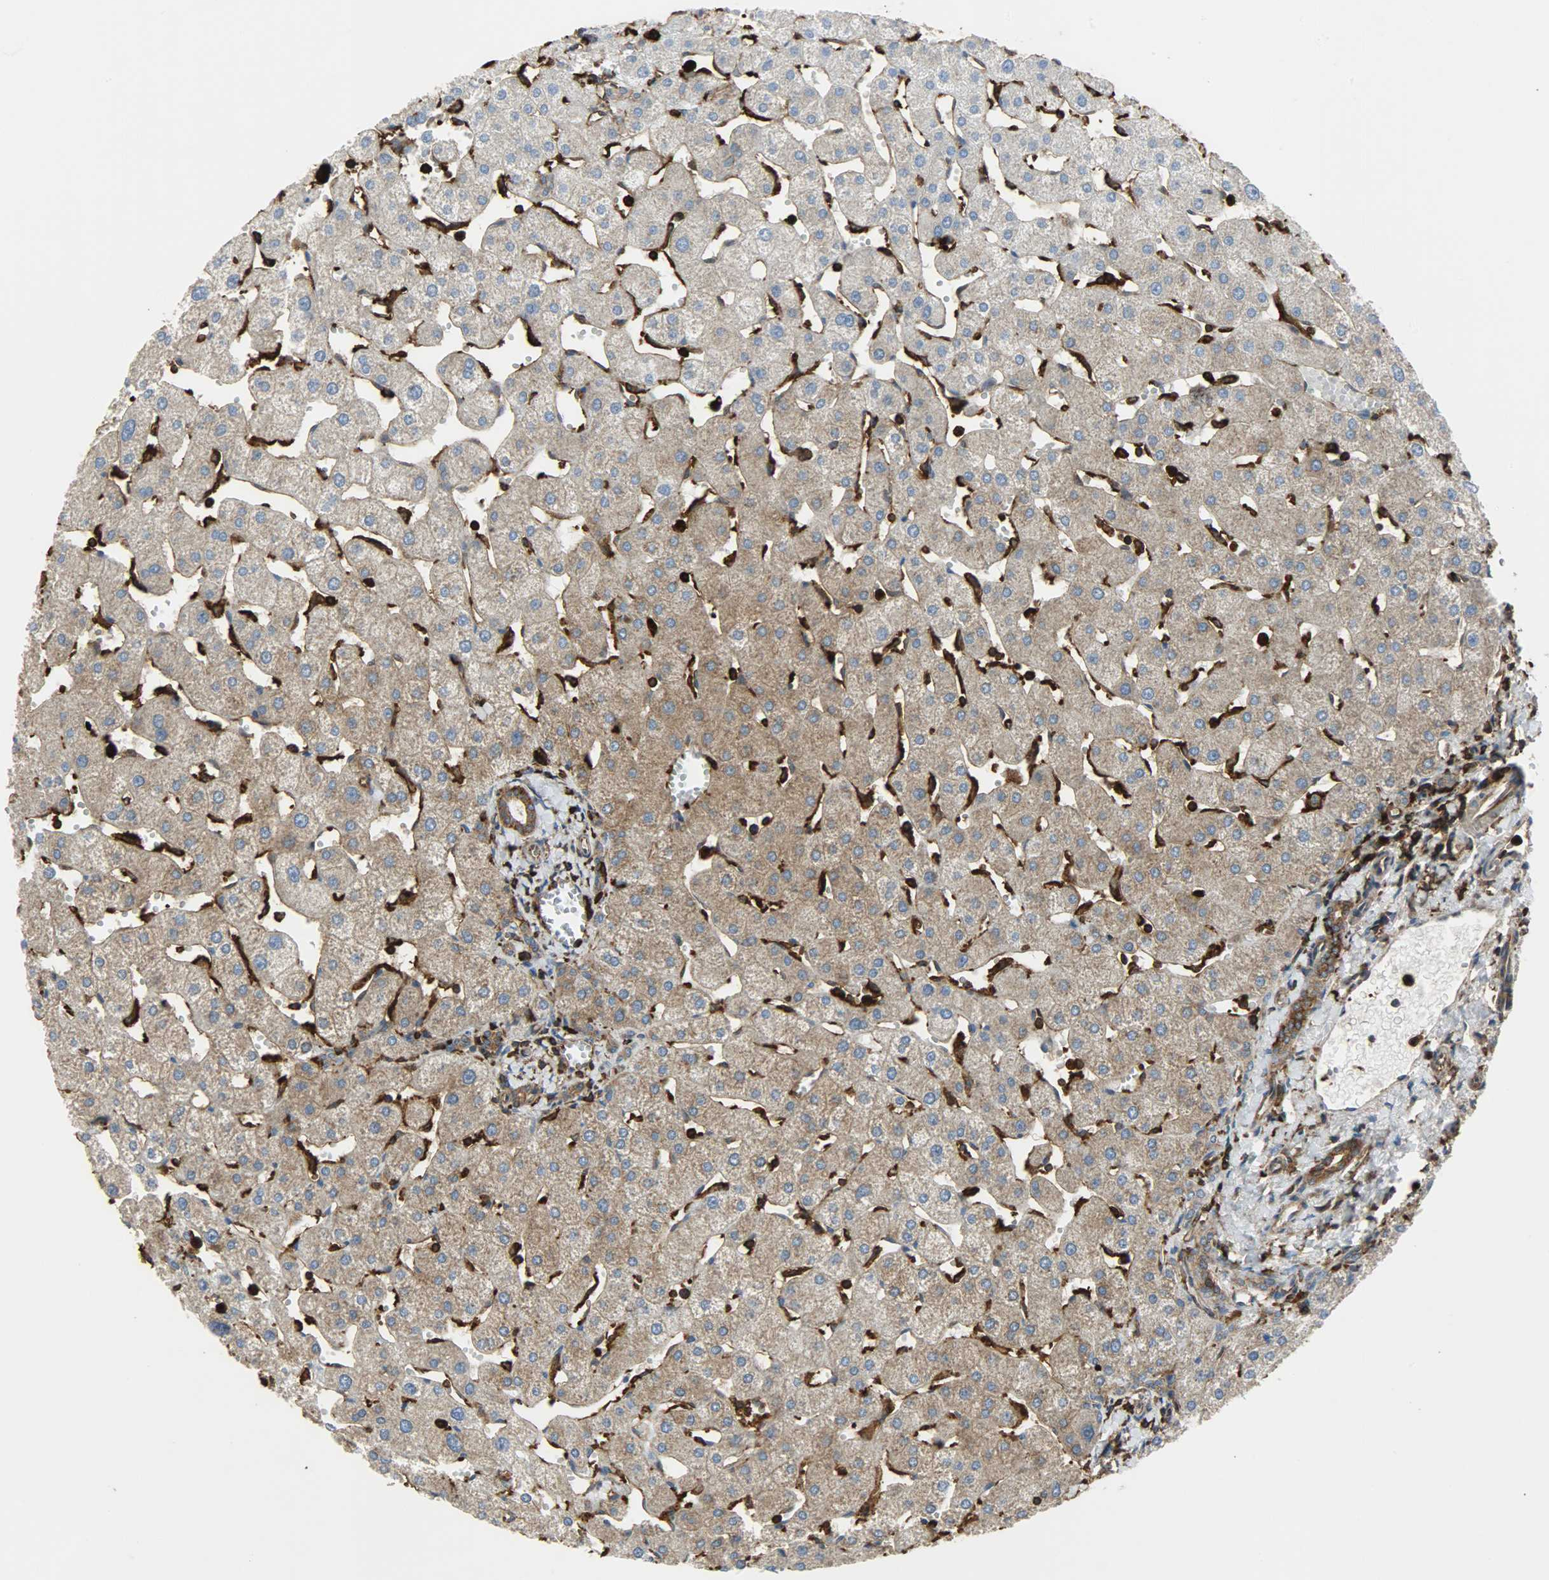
{"staining": {"intensity": "strong", "quantity": ">75%", "location": "cytoplasmic/membranous"}, "tissue": "liver", "cell_type": "Cholangiocytes", "image_type": "normal", "snomed": [{"axis": "morphology", "description": "Normal tissue, NOS"}, {"axis": "topography", "description": "Liver"}], "caption": "Immunohistochemistry (DAB) staining of benign liver displays strong cytoplasmic/membranous protein expression in about >75% of cholangiocytes.", "gene": "VASP", "patient": {"sex": "male", "age": 67}}